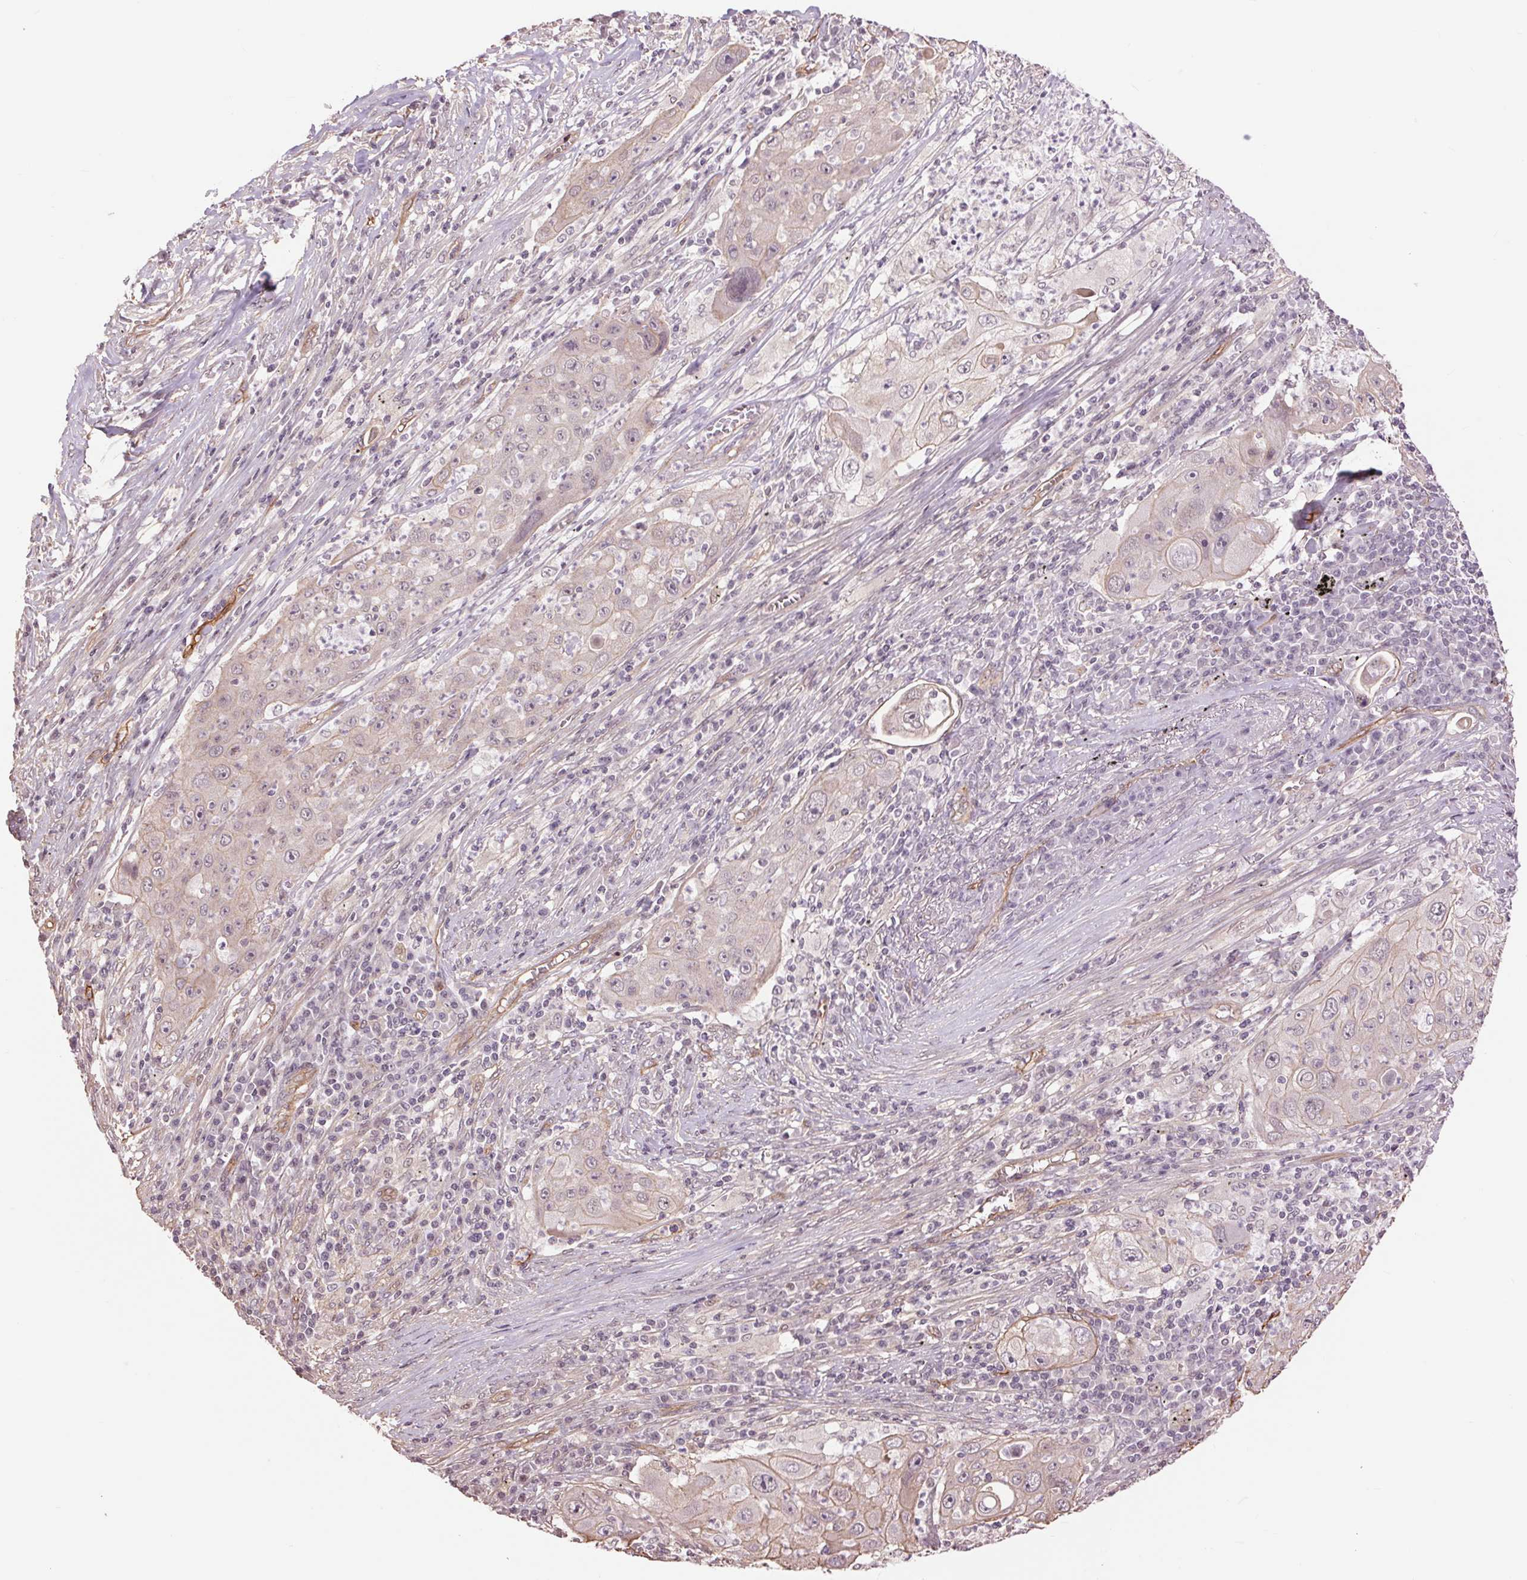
{"staining": {"intensity": "weak", "quantity": "<25%", "location": "cytoplasmic/membranous"}, "tissue": "lung cancer", "cell_type": "Tumor cells", "image_type": "cancer", "snomed": [{"axis": "morphology", "description": "Squamous cell carcinoma, NOS"}, {"axis": "topography", "description": "Lung"}], "caption": "Lung cancer stained for a protein using immunohistochemistry reveals no positivity tumor cells.", "gene": "PALM", "patient": {"sex": "female", "age": 59}}